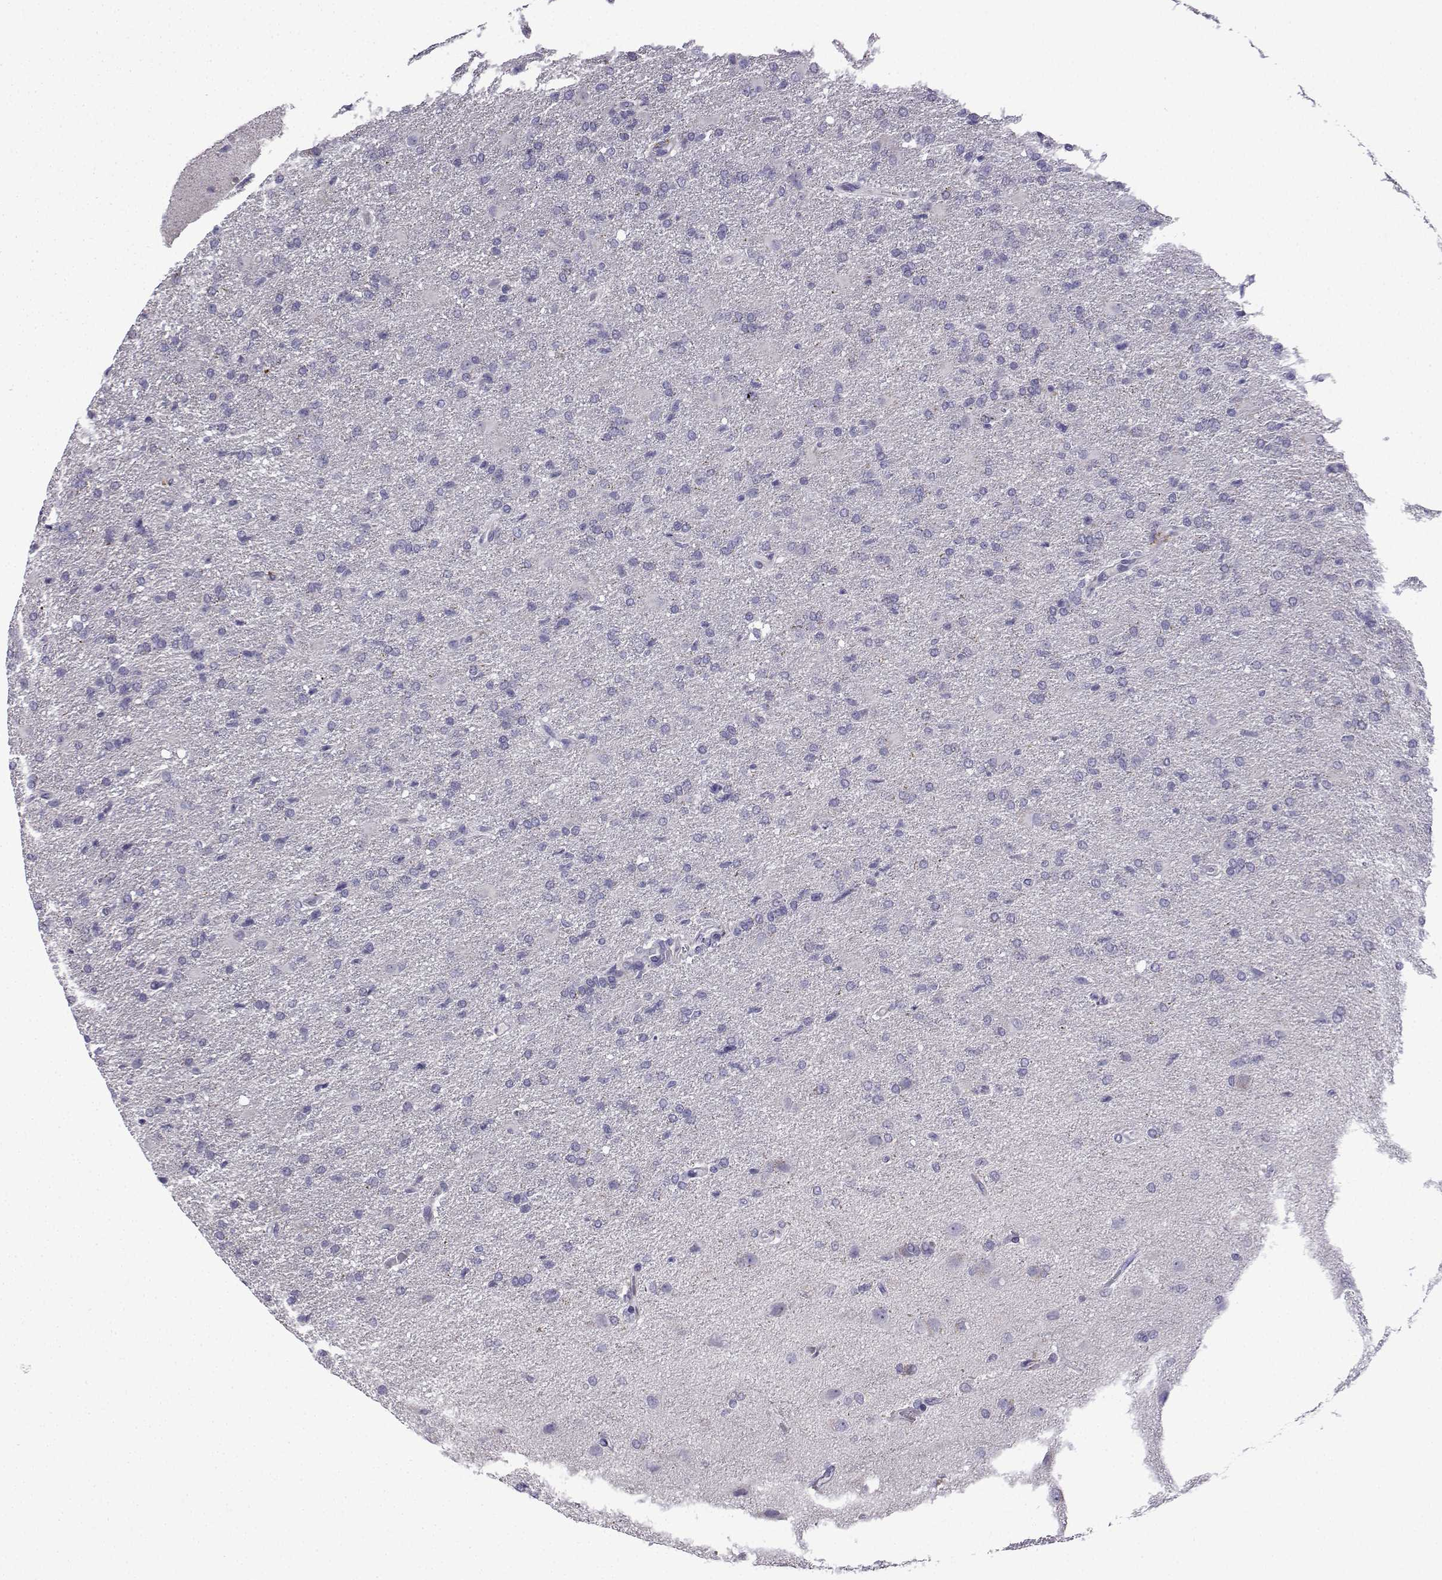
{"staining": {"intensity": "negative", "quantity": "none", "location": "none"}, "tissue": "glioma", "cell_type": "Tumor cells", "image_type": "cancer", "snomed": [{"axis": "morphology", "description": "Glioma, malignant, High grade"}, {"axis": "topography", "description": "Brain"}], "caption": "High power microscopy histopathology image of an immunohistochemistry (IHC) photomicrograph of malignant high-grade glioma, revealing no significant positivity in tumor cells. (DAB (3,3'-diaminobenzidine) immunohistochemistry visualized using brightfield microscopy, high magnification).", "gene": "SPACA7", "patient": {"sex": "male", "age": 68}}